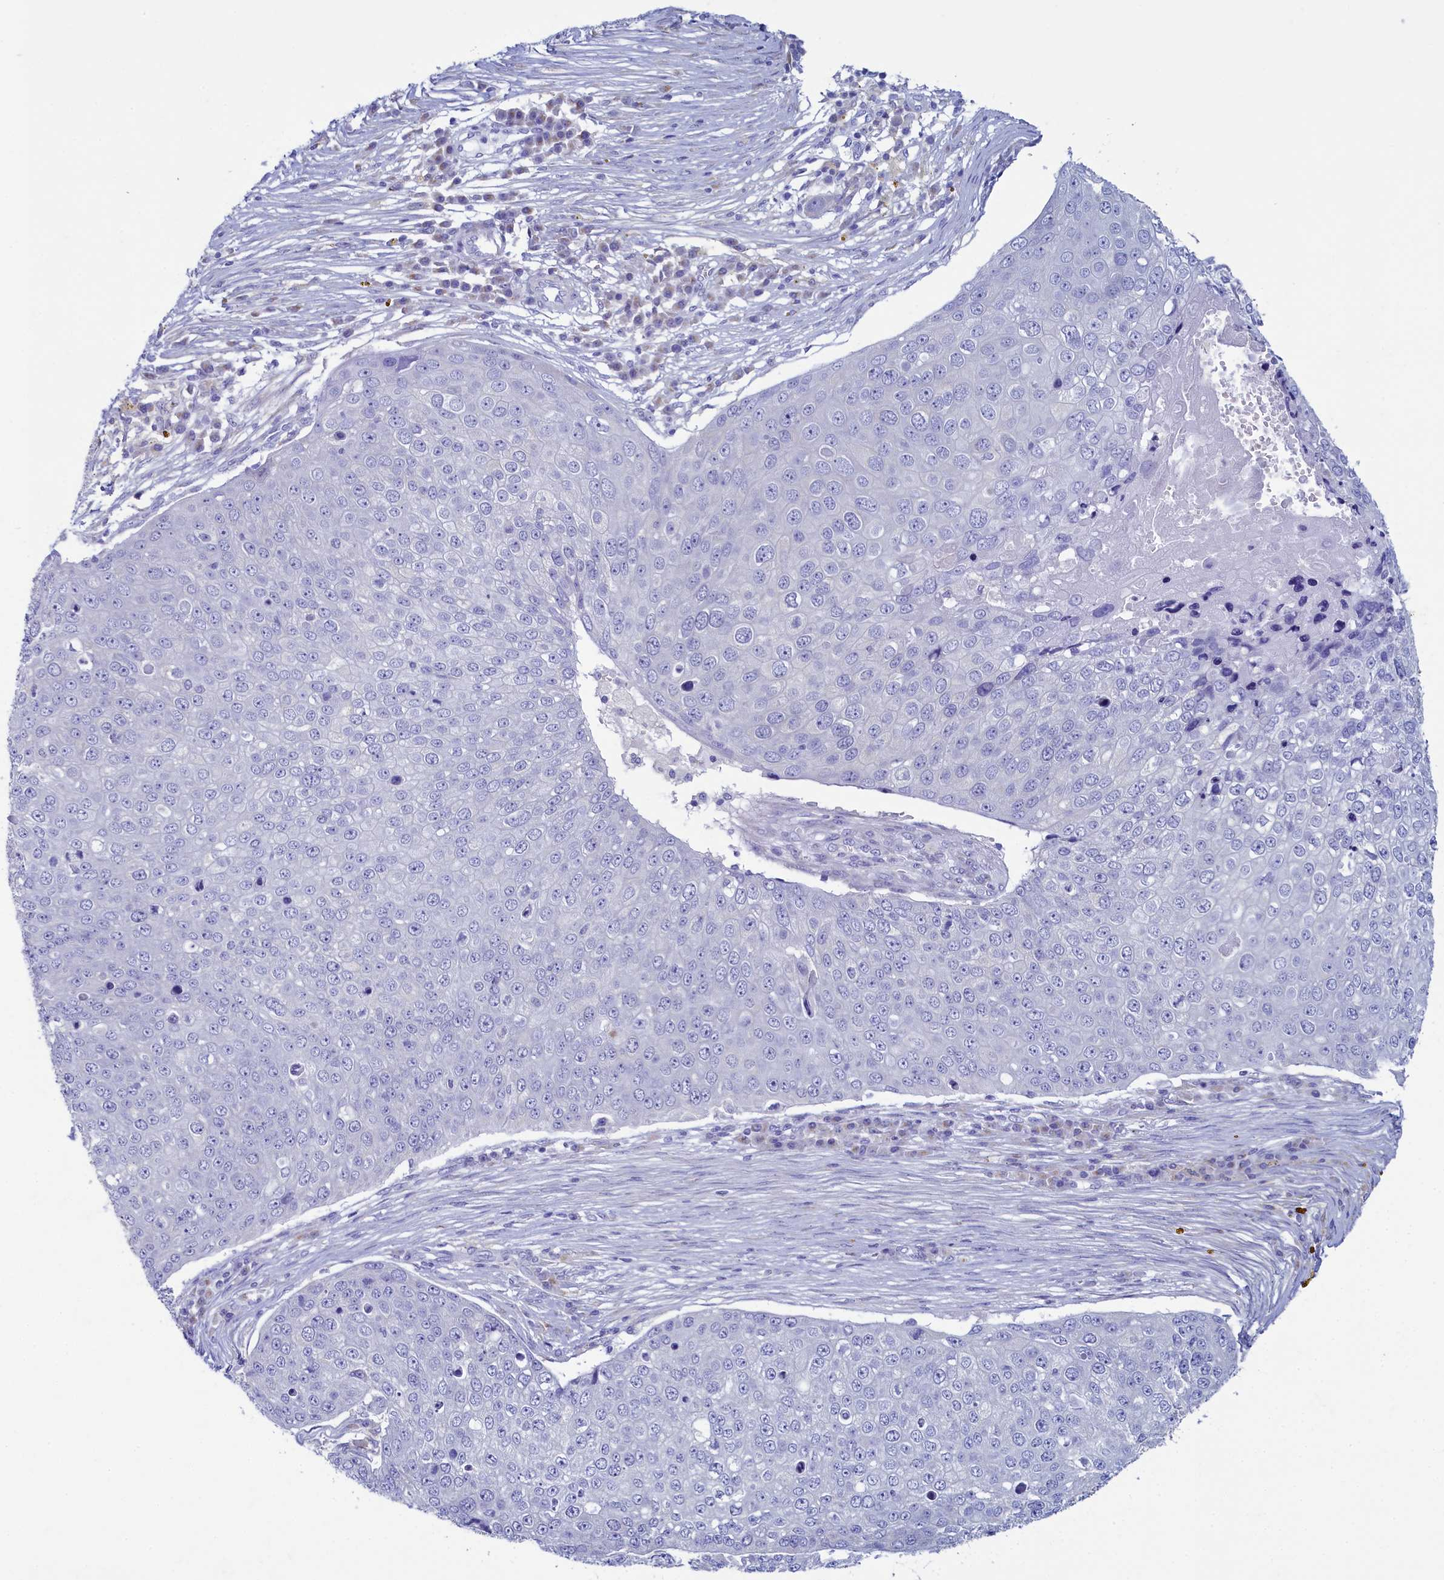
{"staining": {"intensity": "negative", "quantity": "none", "location": "none"}, "tissue": "skin cancer", "cell_type": "Tumor cells", "image_type": "cancer", "snomed": [{"axis": "morphology", "description": "Squamous cell carcinoma, NOS"}, {"axis": "topography", "description": "Skin"}], "caption": "High power microscopy histopathology image of an immunohistochemistry photomicrograph of skin cancer, revealing no significant positivity in tumor cells. Brightfield microscopy of immunohistochemistry (IHC) stained with DAB (3,3'-diaminobenzidine) (brown) and hematoxylin (blue), captured at high magnification.", "gene": "SKA3", "patient": {"sex": "male", "age": 71}}